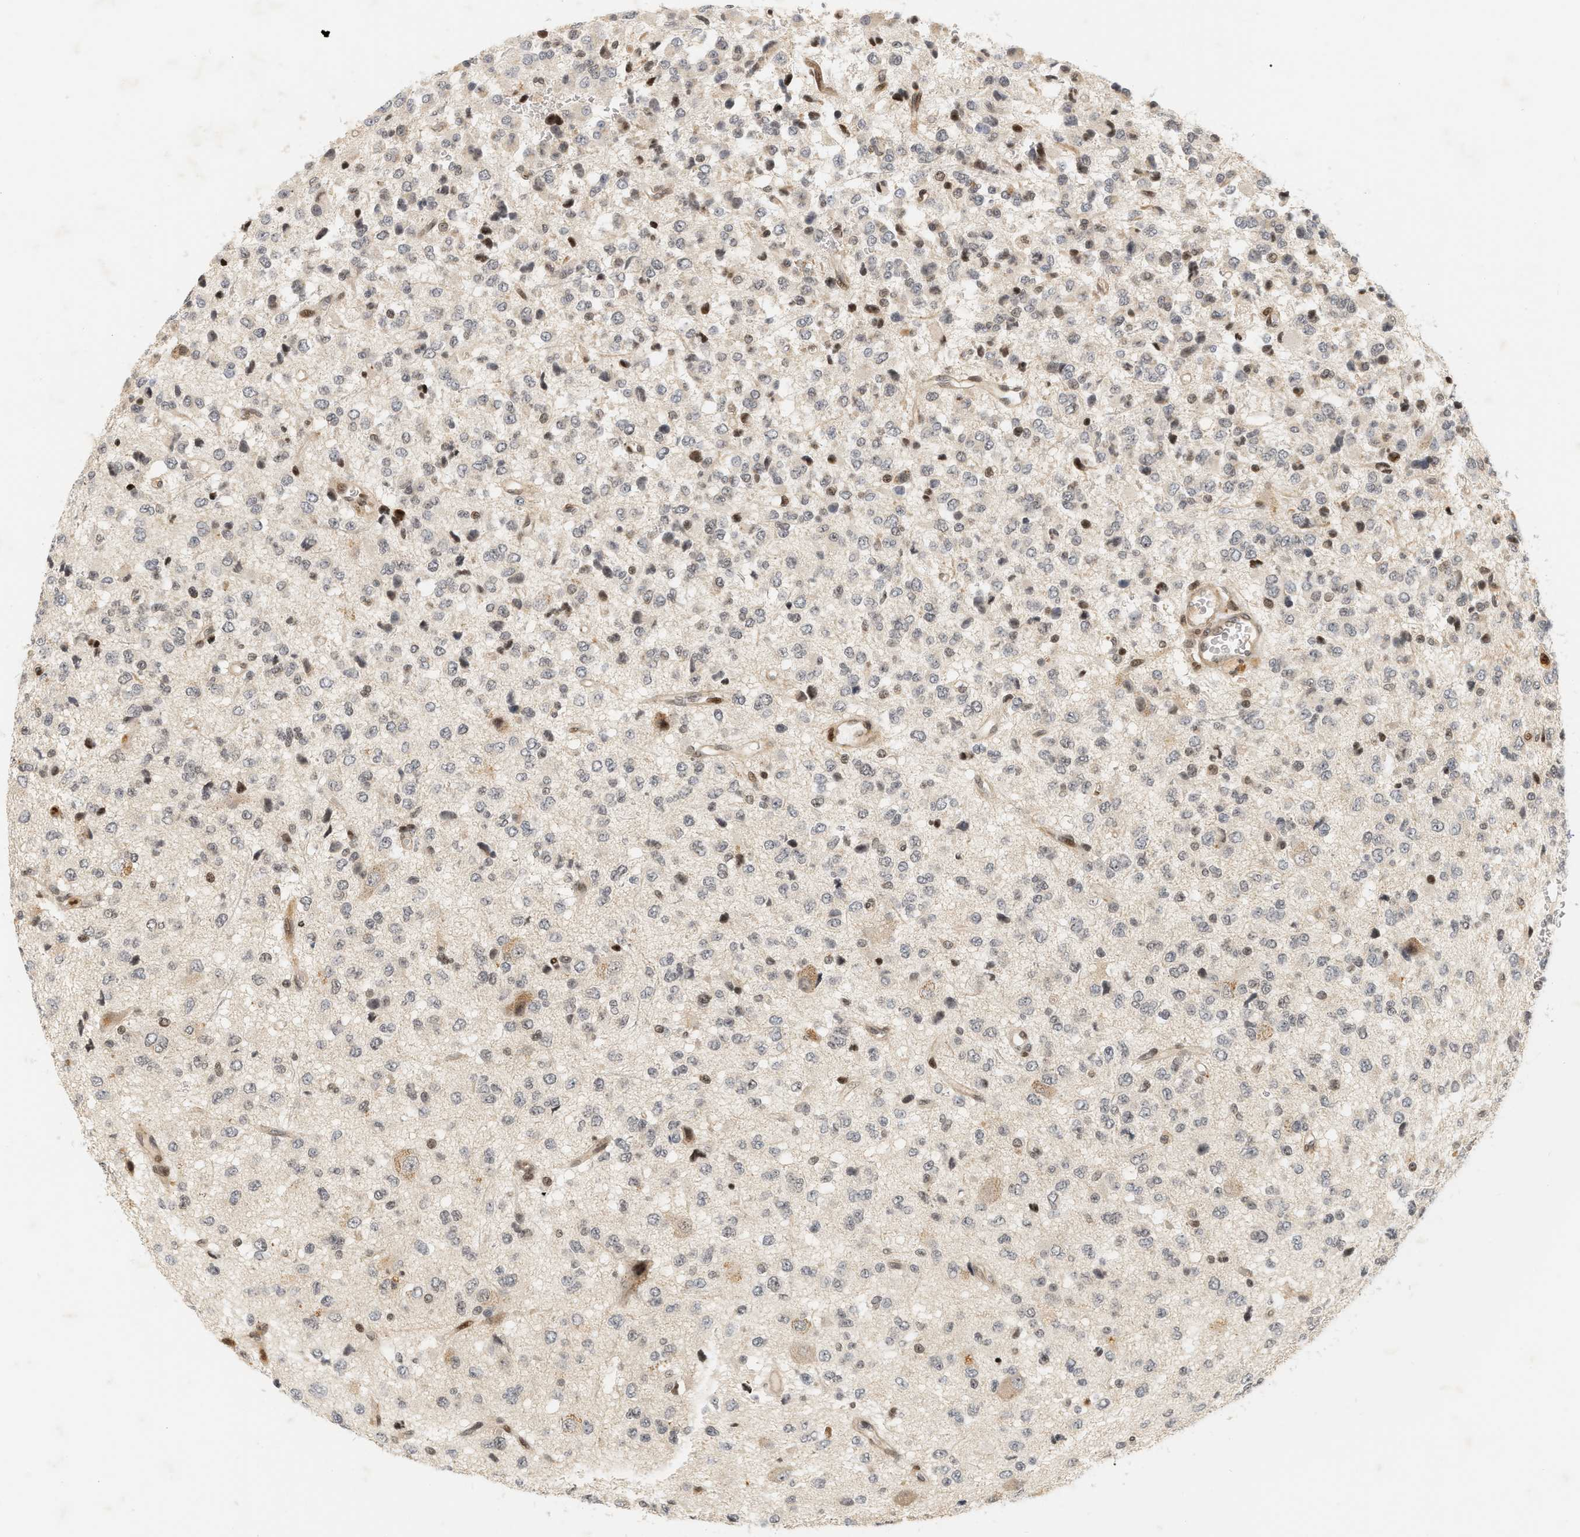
{"staining": {"intensity": "weak", "quantity": "<25%", "location": "nuclear"}, "tissue": "glioma", "cell_type": "Tumor cells", "image_type": "cancer", "snomed": [{"axis": "morphology", "description": "Glioma, malignant, High grade"}, {"axis": "topography", "description": "pancreas cauda"}], "caption": "Immunohistochemical staining of human glioma exhibits no significant staining in tumor cells. Nuclei are stained in blue.", "gene": "NFE2L2", "patient": {"sex": "male", "age": 60}}